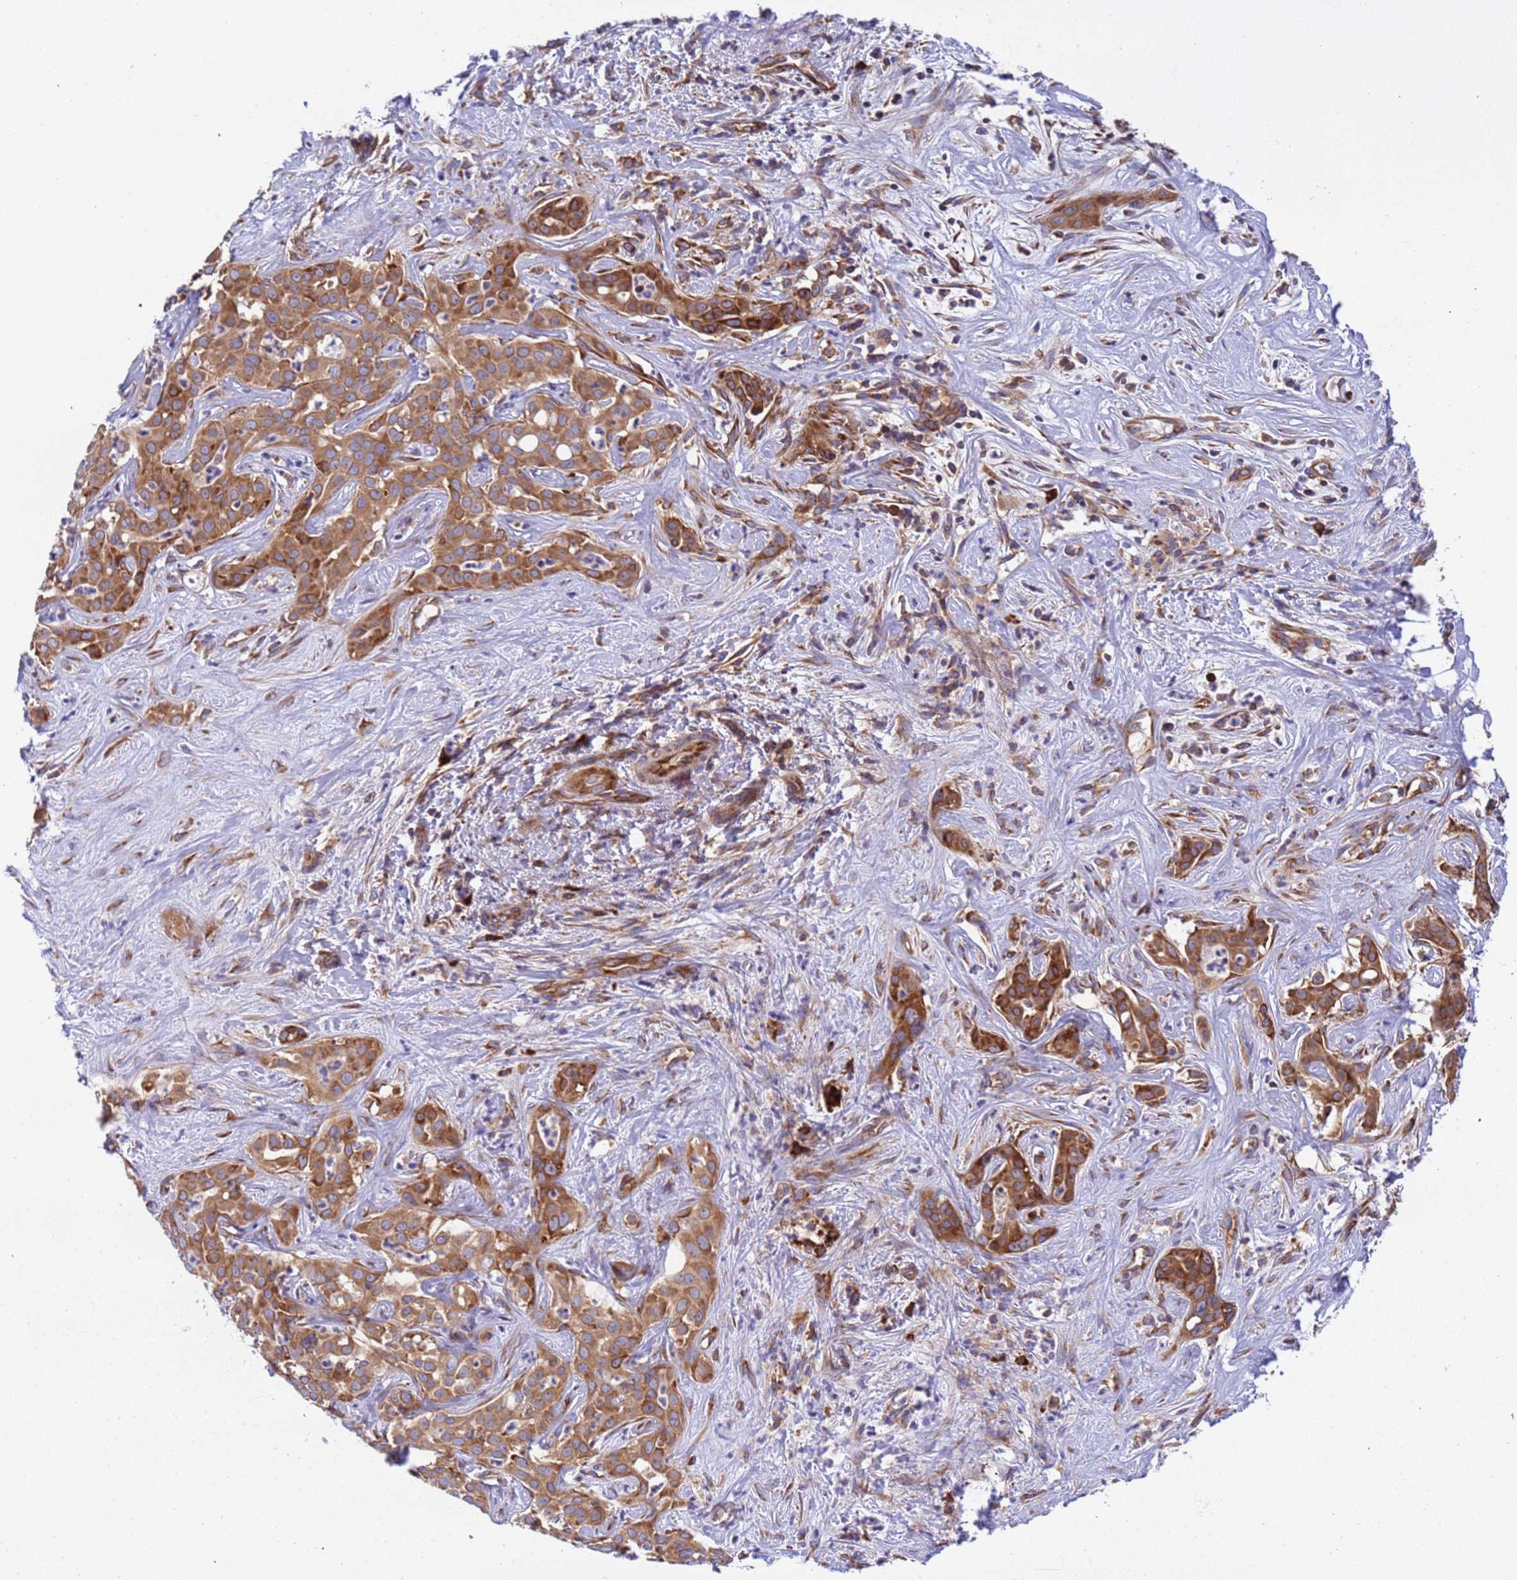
{"staining": {"intensity": "moderate", "quantity": ">75%", "location": "cytoplasmic/membranous"}, "tissue": "liver cancer", "cell_type": "Tumor cells", "image_type": "cancer", "snomed": [{"axis": "morphology", "description": "Cholangiocarcinoma"}, {"axis": "topography", "description": "Liver"}], "caption": "The immunohistochemical stain labels moderate cytoplasmic/membranous positivity in tumor cells of liver cholangiocarcinoma tissue.", "gene": "RPL36", "patient": {"sex": "male", "age": 67}}